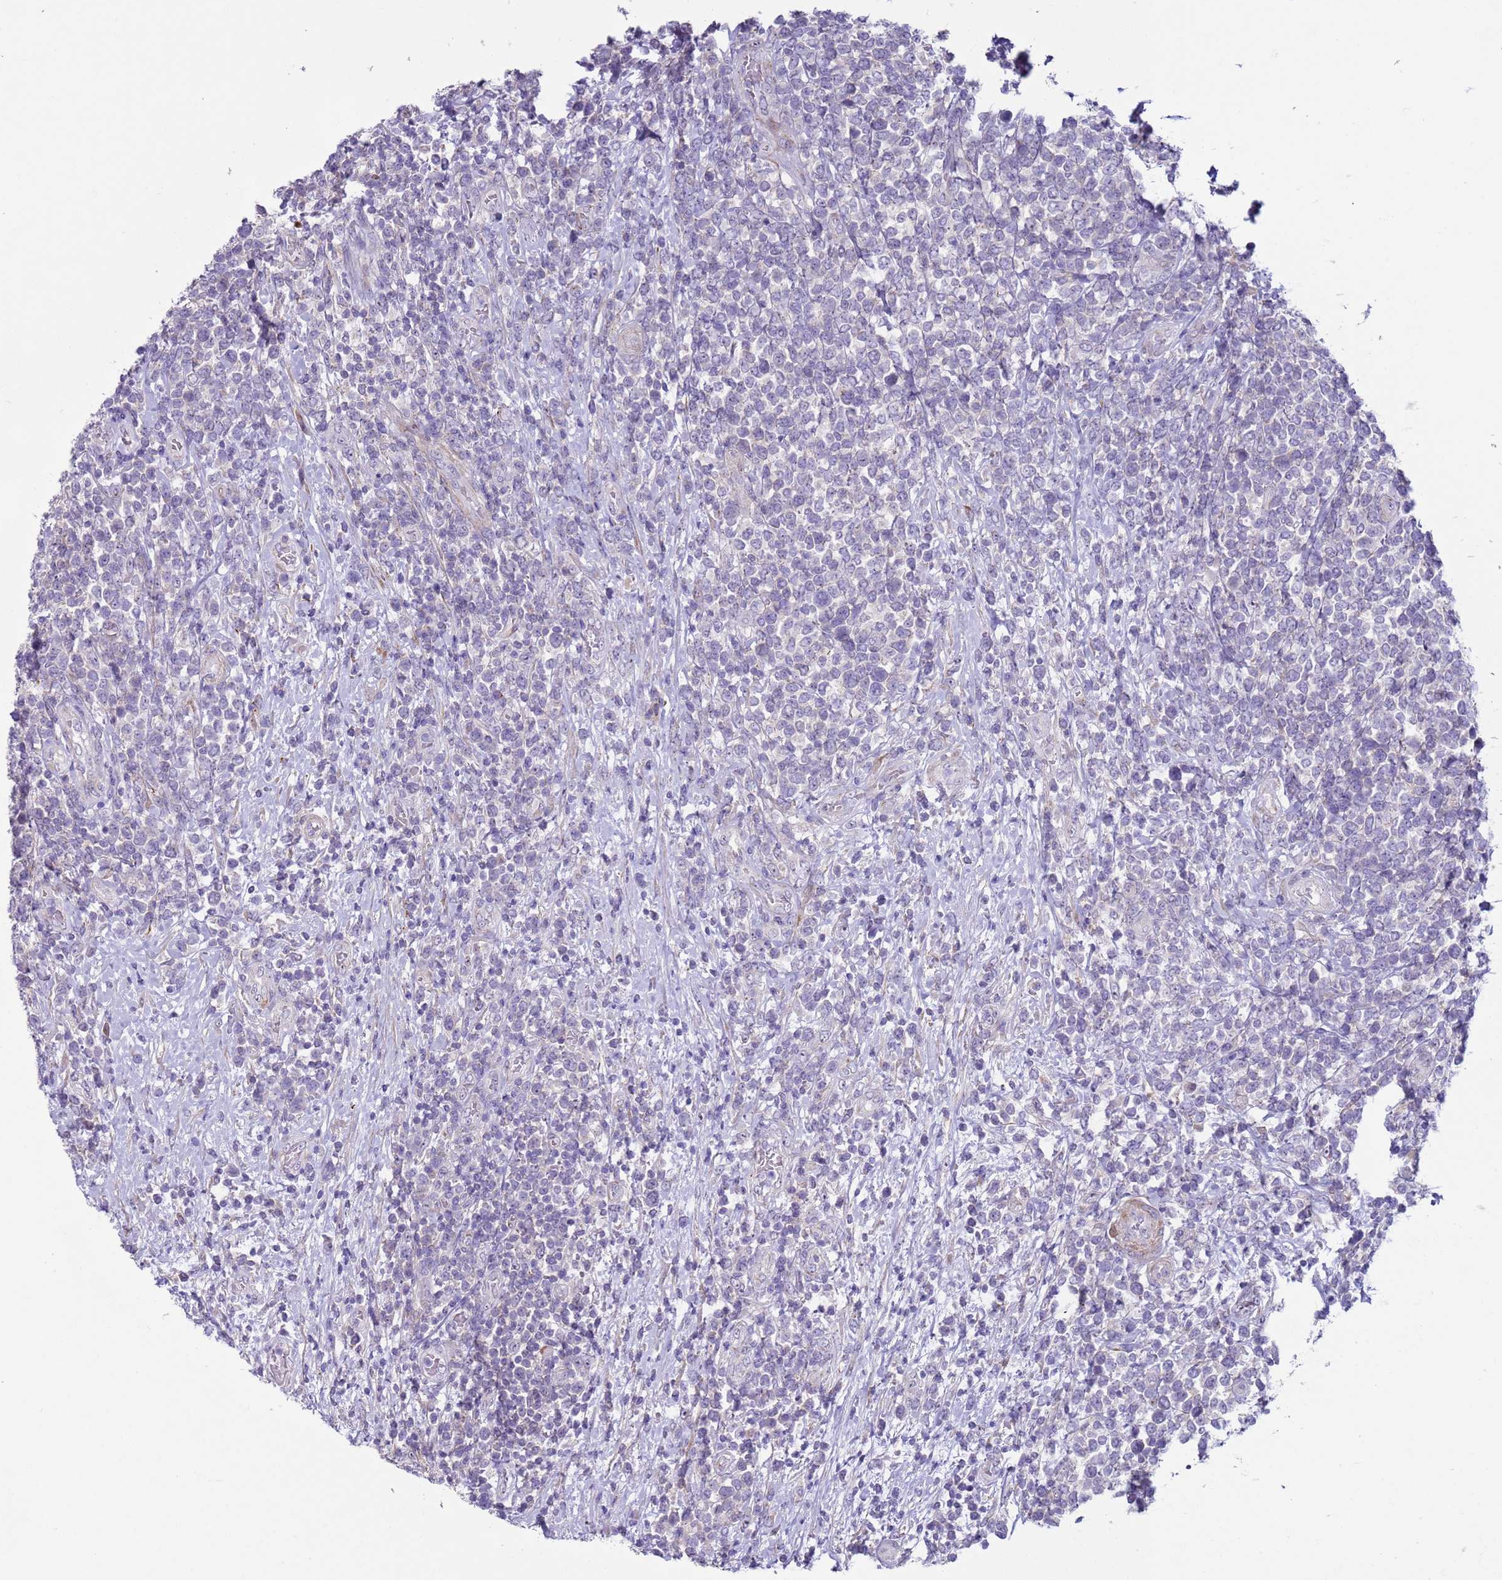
{"staining": {"intensity": "negative", "quantity": "none", "location": "none"}, "tissue": "lymphoma", "cell_type": "Tumor cells", "image_type": "cancer", "snomed": [{"axis": "morphology", "description": "Malignant lymphoma, non-Hodgkin's type, High grade"}, {"axis": "topography", "description": "Soft tissue"}], "caption": "An image of lymphoma stained for a protein demonstrates no brown staining in tumor cells.", "gene": "HEATR1", "patient": {"sex": "female", "age": 56}}